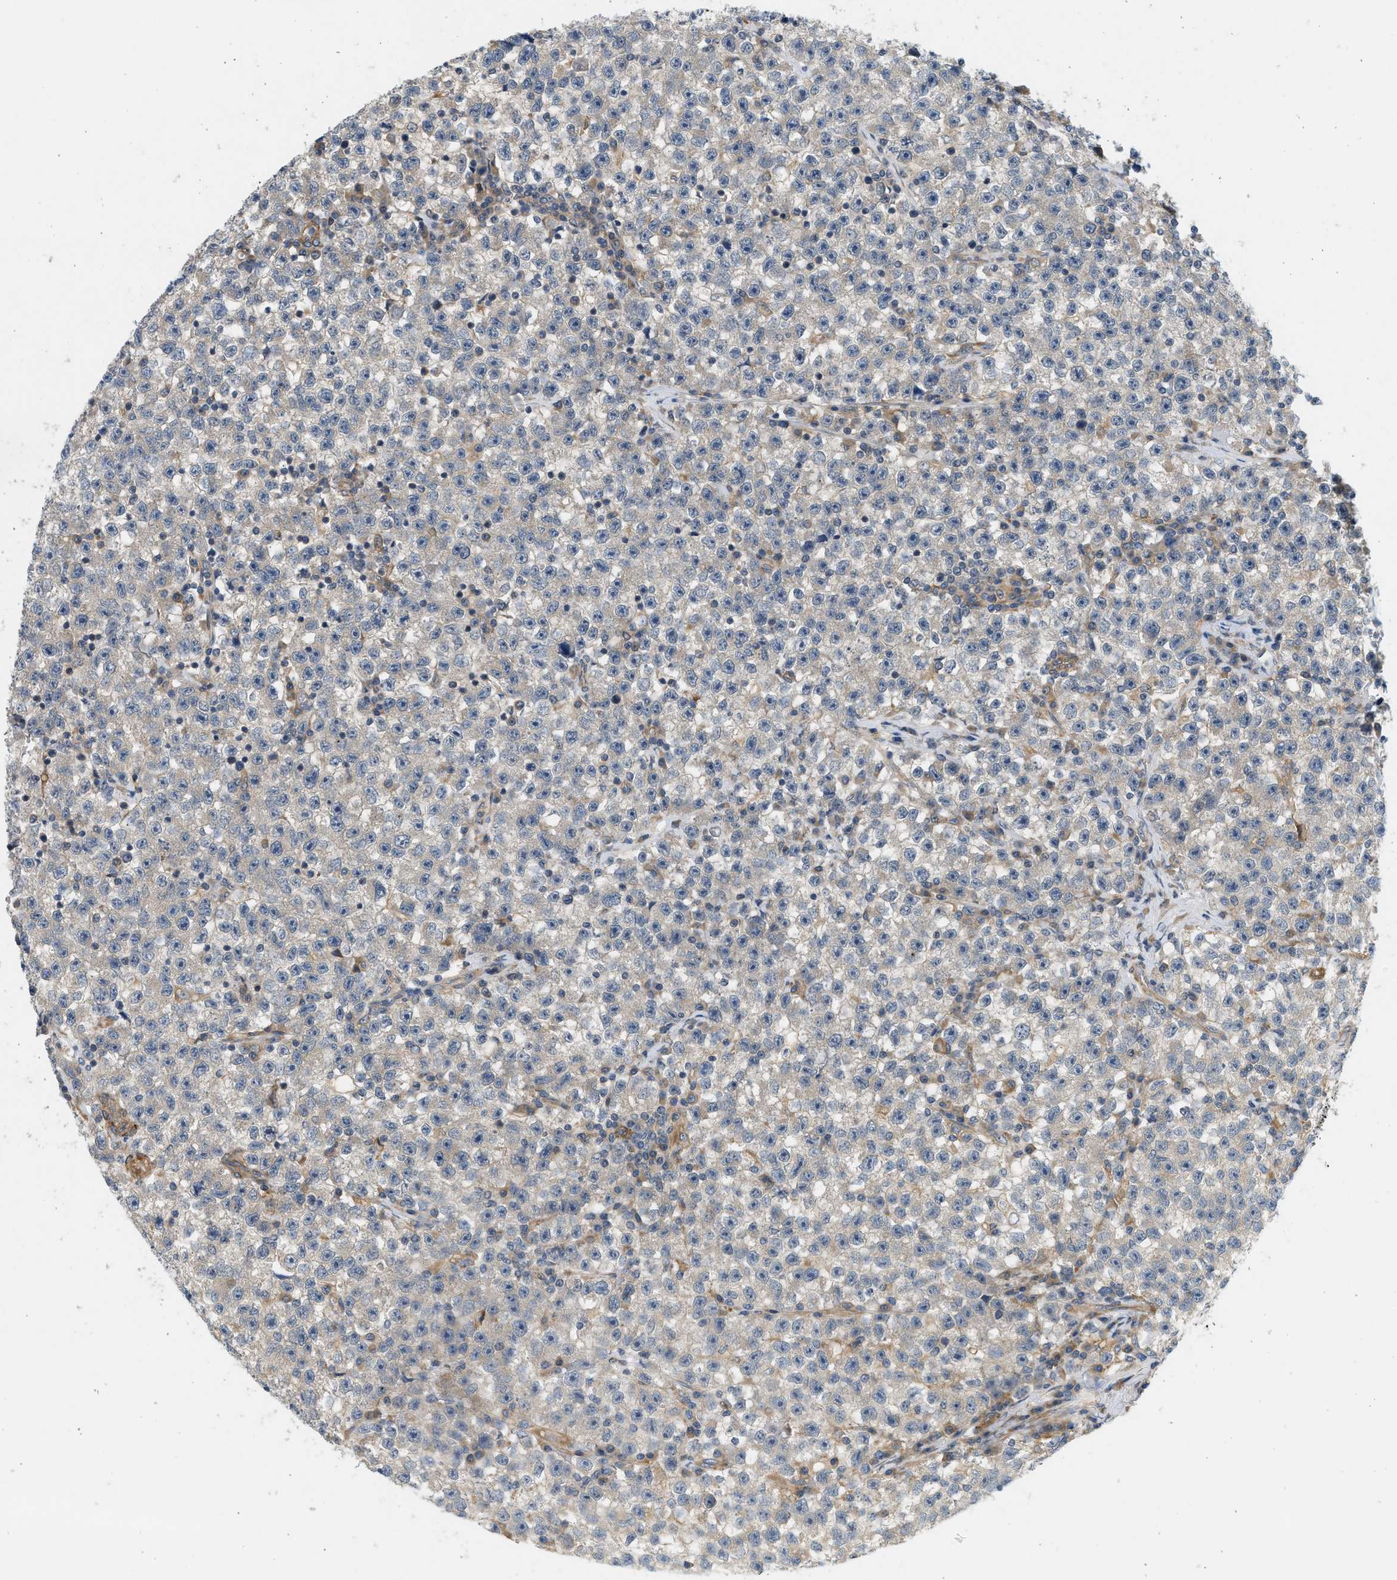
{"staining": {"intensity": "weak", "quantity": "<25%", "location": "cytoplasmic/membranous"}, "tissue": "testis cancer", "cell_type": "Tumor cells", "image_type": "cancer", "snomed": [{"axis": "morphology", "description": "Seminoma, NOS"}, {"axis": "topography", "description": "Testis"}], "caption": "Immunohistochemistry (IHC) micrograph of human testis seminoma stained for a protein (brown), which demonstrates no staining in tumor cells.", "gene": "KDELR2", "patient": {"sex": "male", "age": 22}}